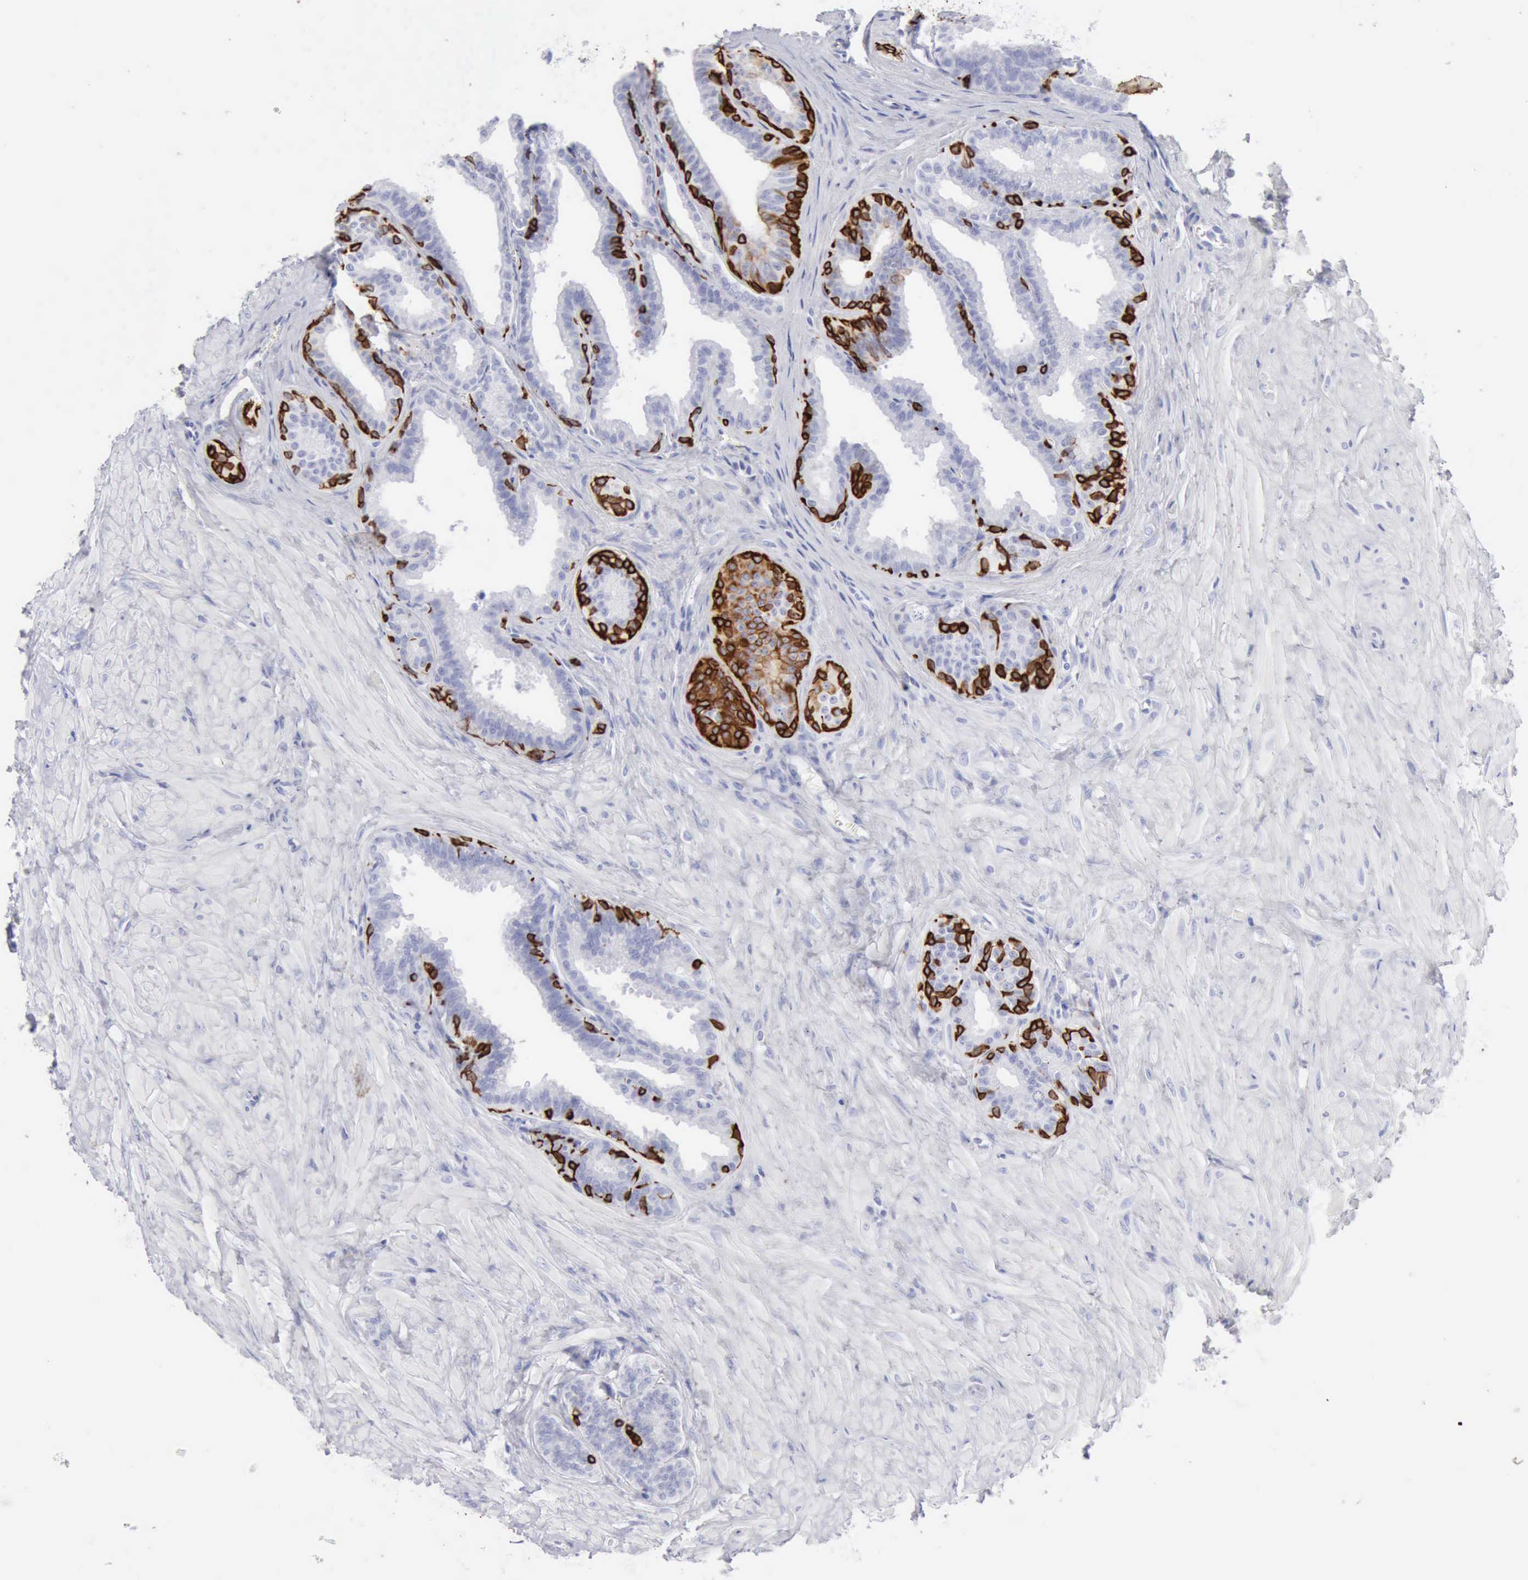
{"staining": {"intensity": "strong", "quantity": "25%-75%", "location": "cytoplasmic/membranous"}, "tissue": "seminal vesicle", "cell_type": "Glandular cells", "image_type": "normal", "snomed": [{"axis": "morphology", "description": "Normal tissue, NOS"}, {"axis": "topography", "description": "Seminal veicle"}], "caption": "IHC histopathology image of unremarkable seminal vesicle: seminal vesicle stained using IHC reveals high levels of strong protein expression localized specifically in the cytoplasmic/membranous of glandular cells, appearing as a cytoplasmic/membranous brown color.", "gene": "KRT5", "patient": {"sex": "male", "age": 26}}